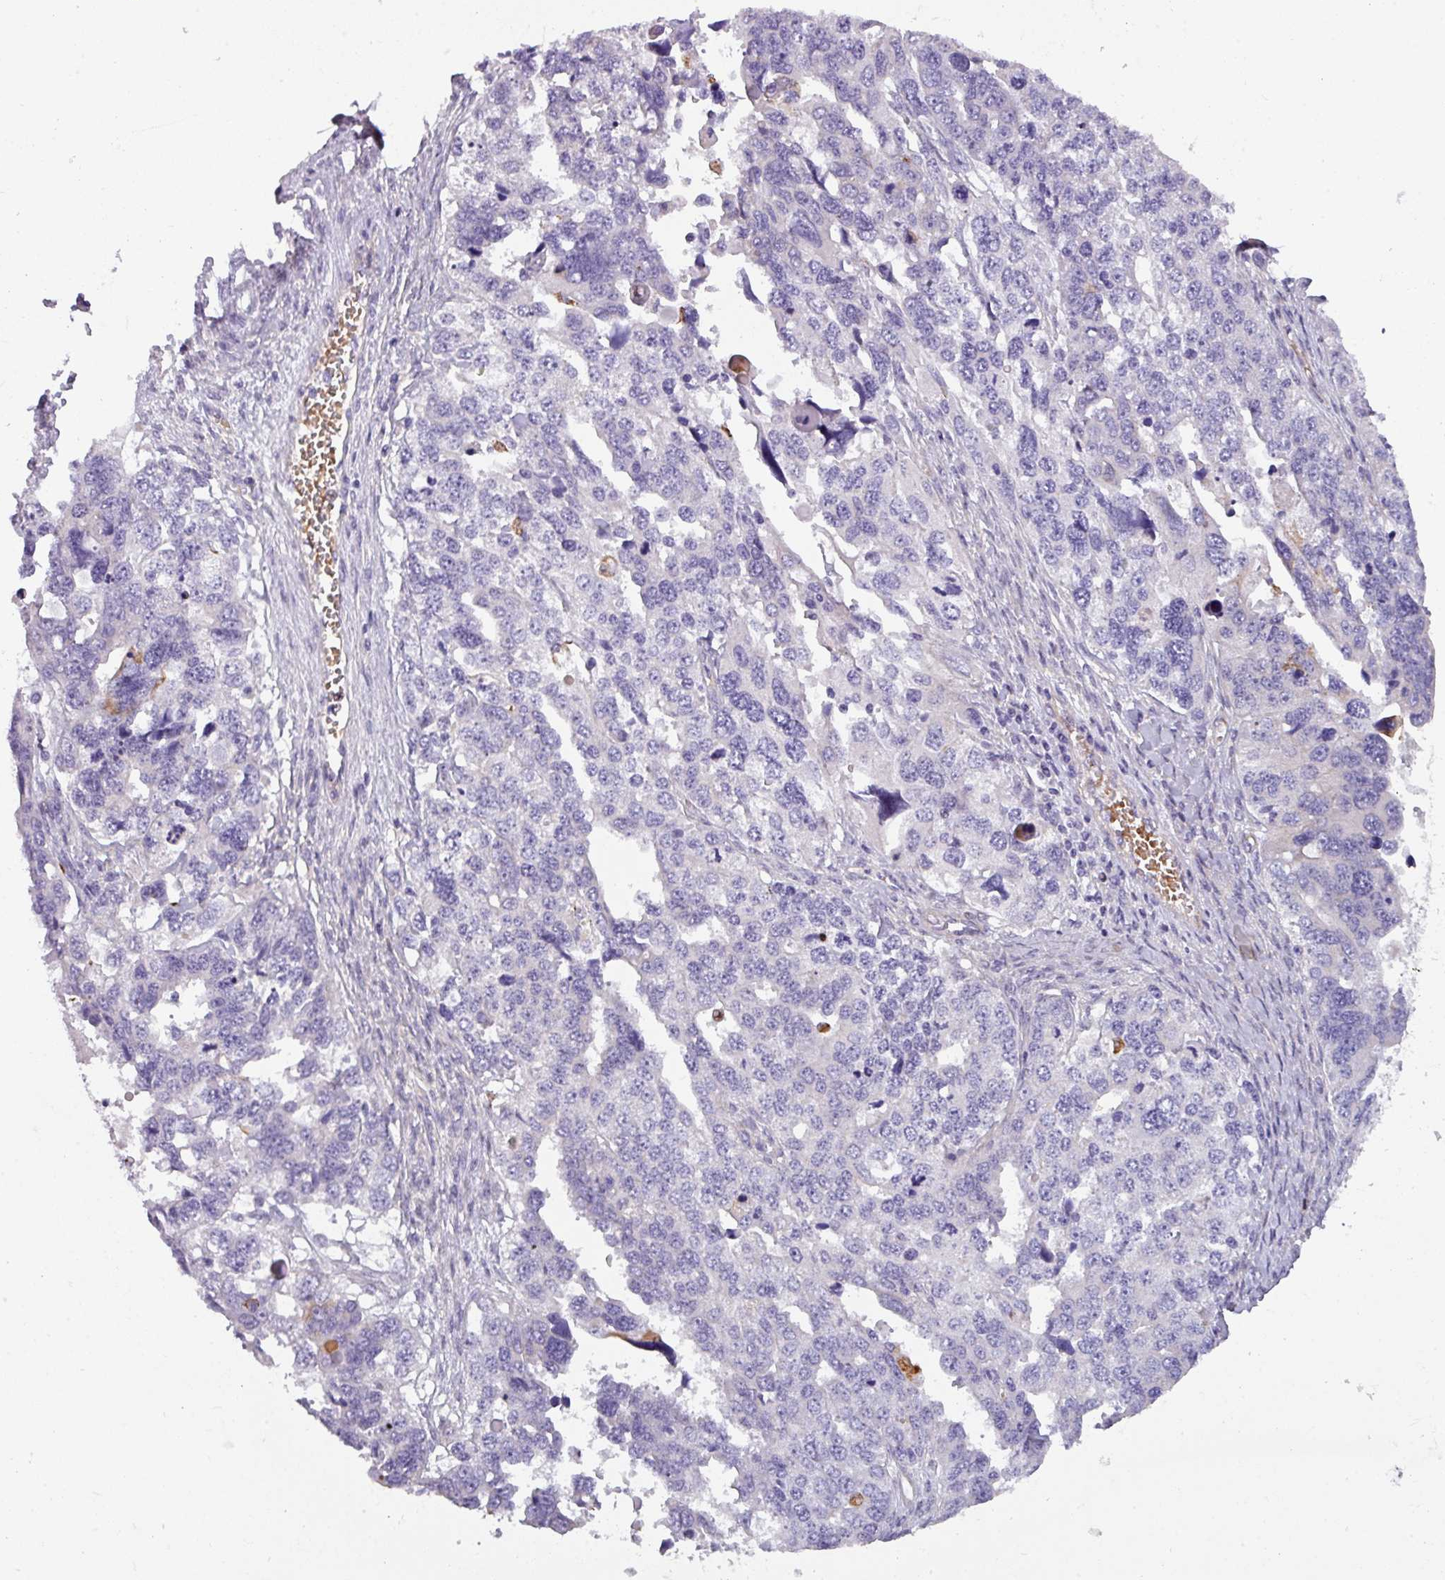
{"staining": {"intensity": "negative", "quantity": "none", "location": "none"}, "tissue": "ovarian cancer", "cell_type": "Tumor cells", "image_type": "cancer", "snomed": [{"axis": "morphology", "description": "Cystadenocarcinoma, serous, NOS"}, {"axis": "topography", "description": "Ovary"}], "caption": "An image of human serous cystadenocarcinoma (ovarian) is negative for staining in tumor cells. (Immunohistochemistry, brightfield microscopy, high magnification).", "gene": "BUD23", "patient": {"sex": "female", "age": 76}}